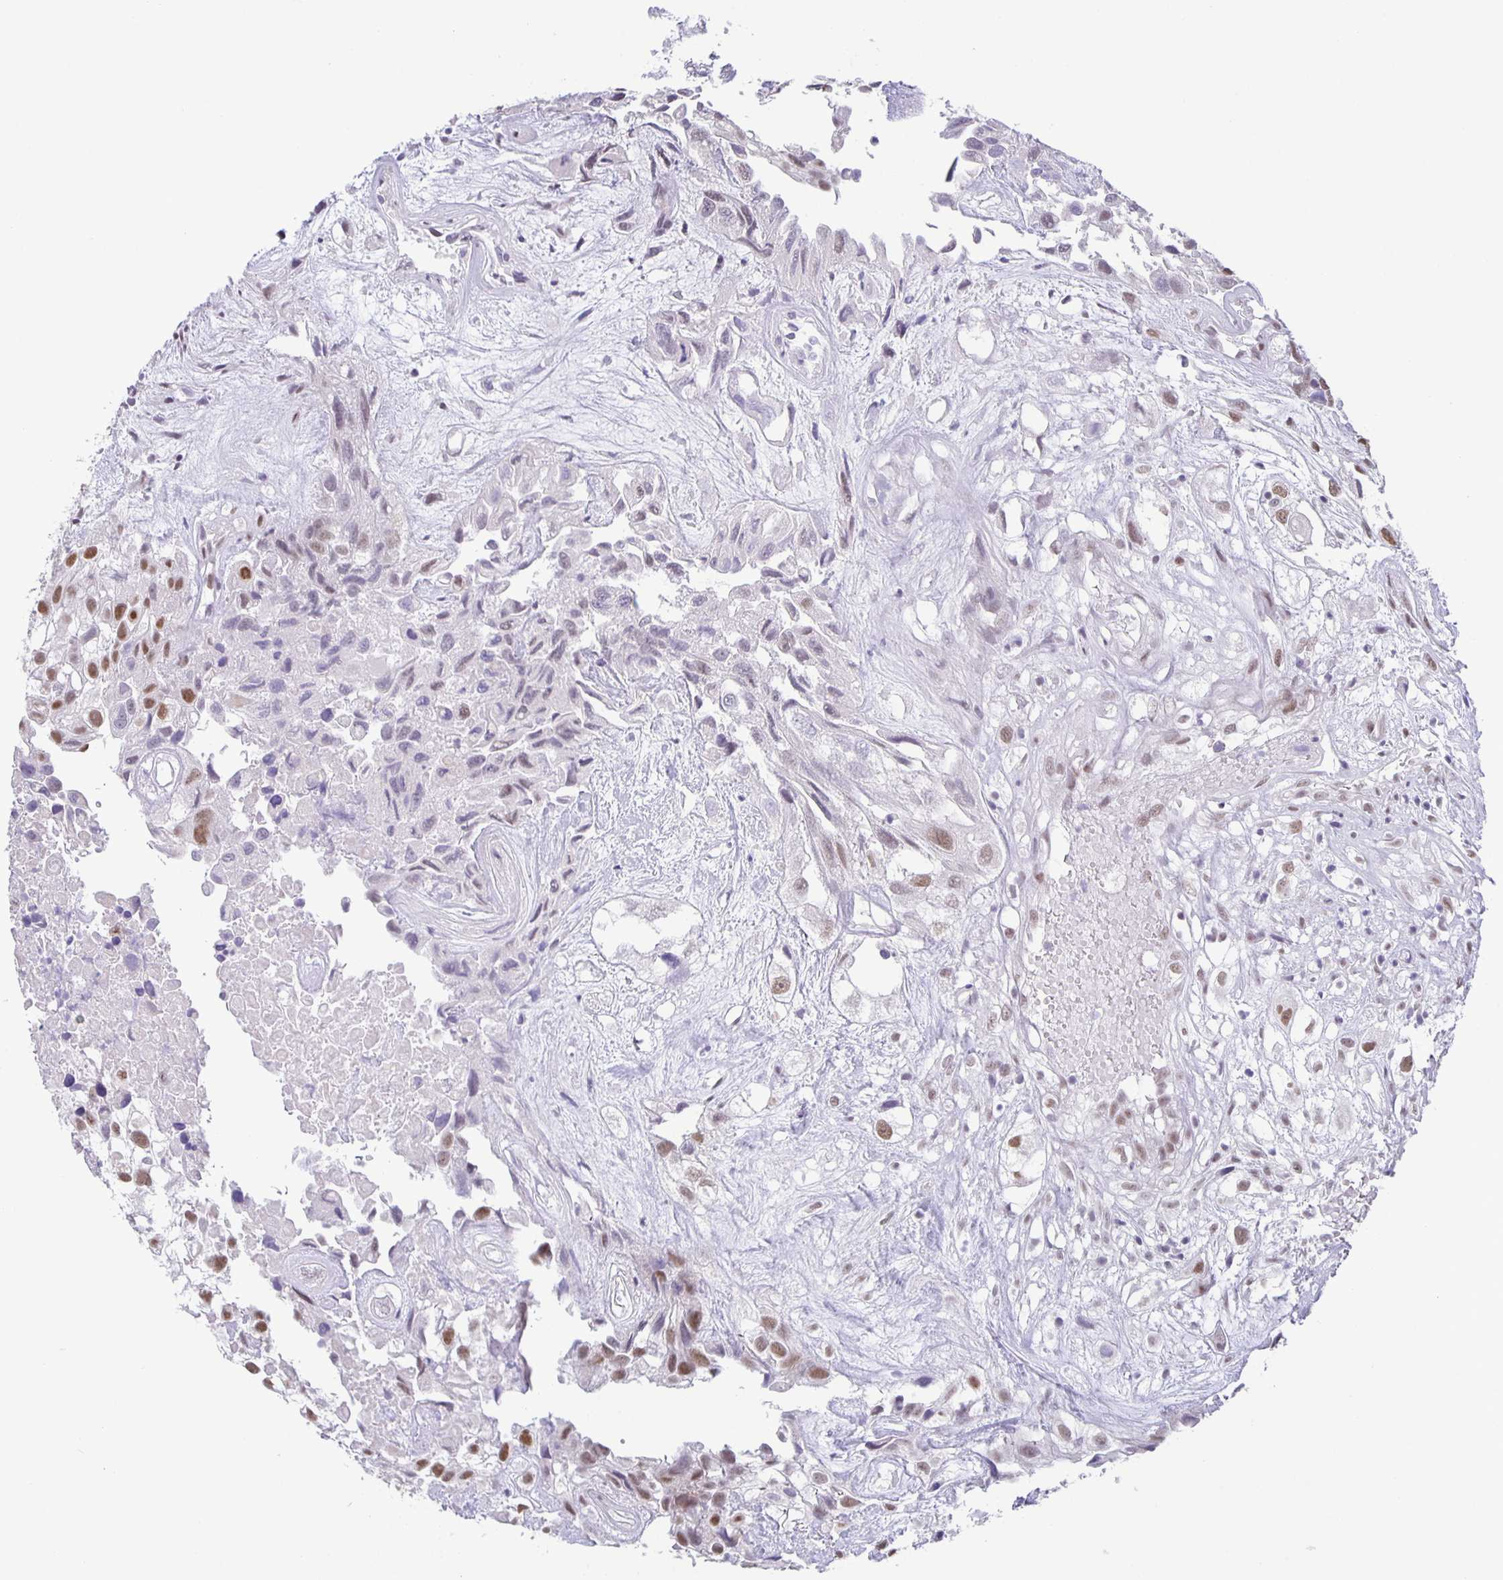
{"staining": {"intensity": "moderate", "quantity": "25%-75%", "location": "nuclear"}, "tissue": "urothelial cancer", "cell_type": "Tumor cells", "image_type": "cancer", "snomed": [{"axis": "morphology", "description": "Urothelial carcinoma, High grade"}, {"axis": "topography", "description": "Urinary bladder"}], "caption": "DAB immunohistochemical staining of human high-grade urothelial carcinoma reveals moderate nuclear protein expression in approximately 25%-75% of tumor cells. Using DAB (brown) and hematoxylin (blue) stains, captured at high magnification using brightfield microscopy.", "gene": "PHRF1", "patient": {"sex": "male", "age": 56}}